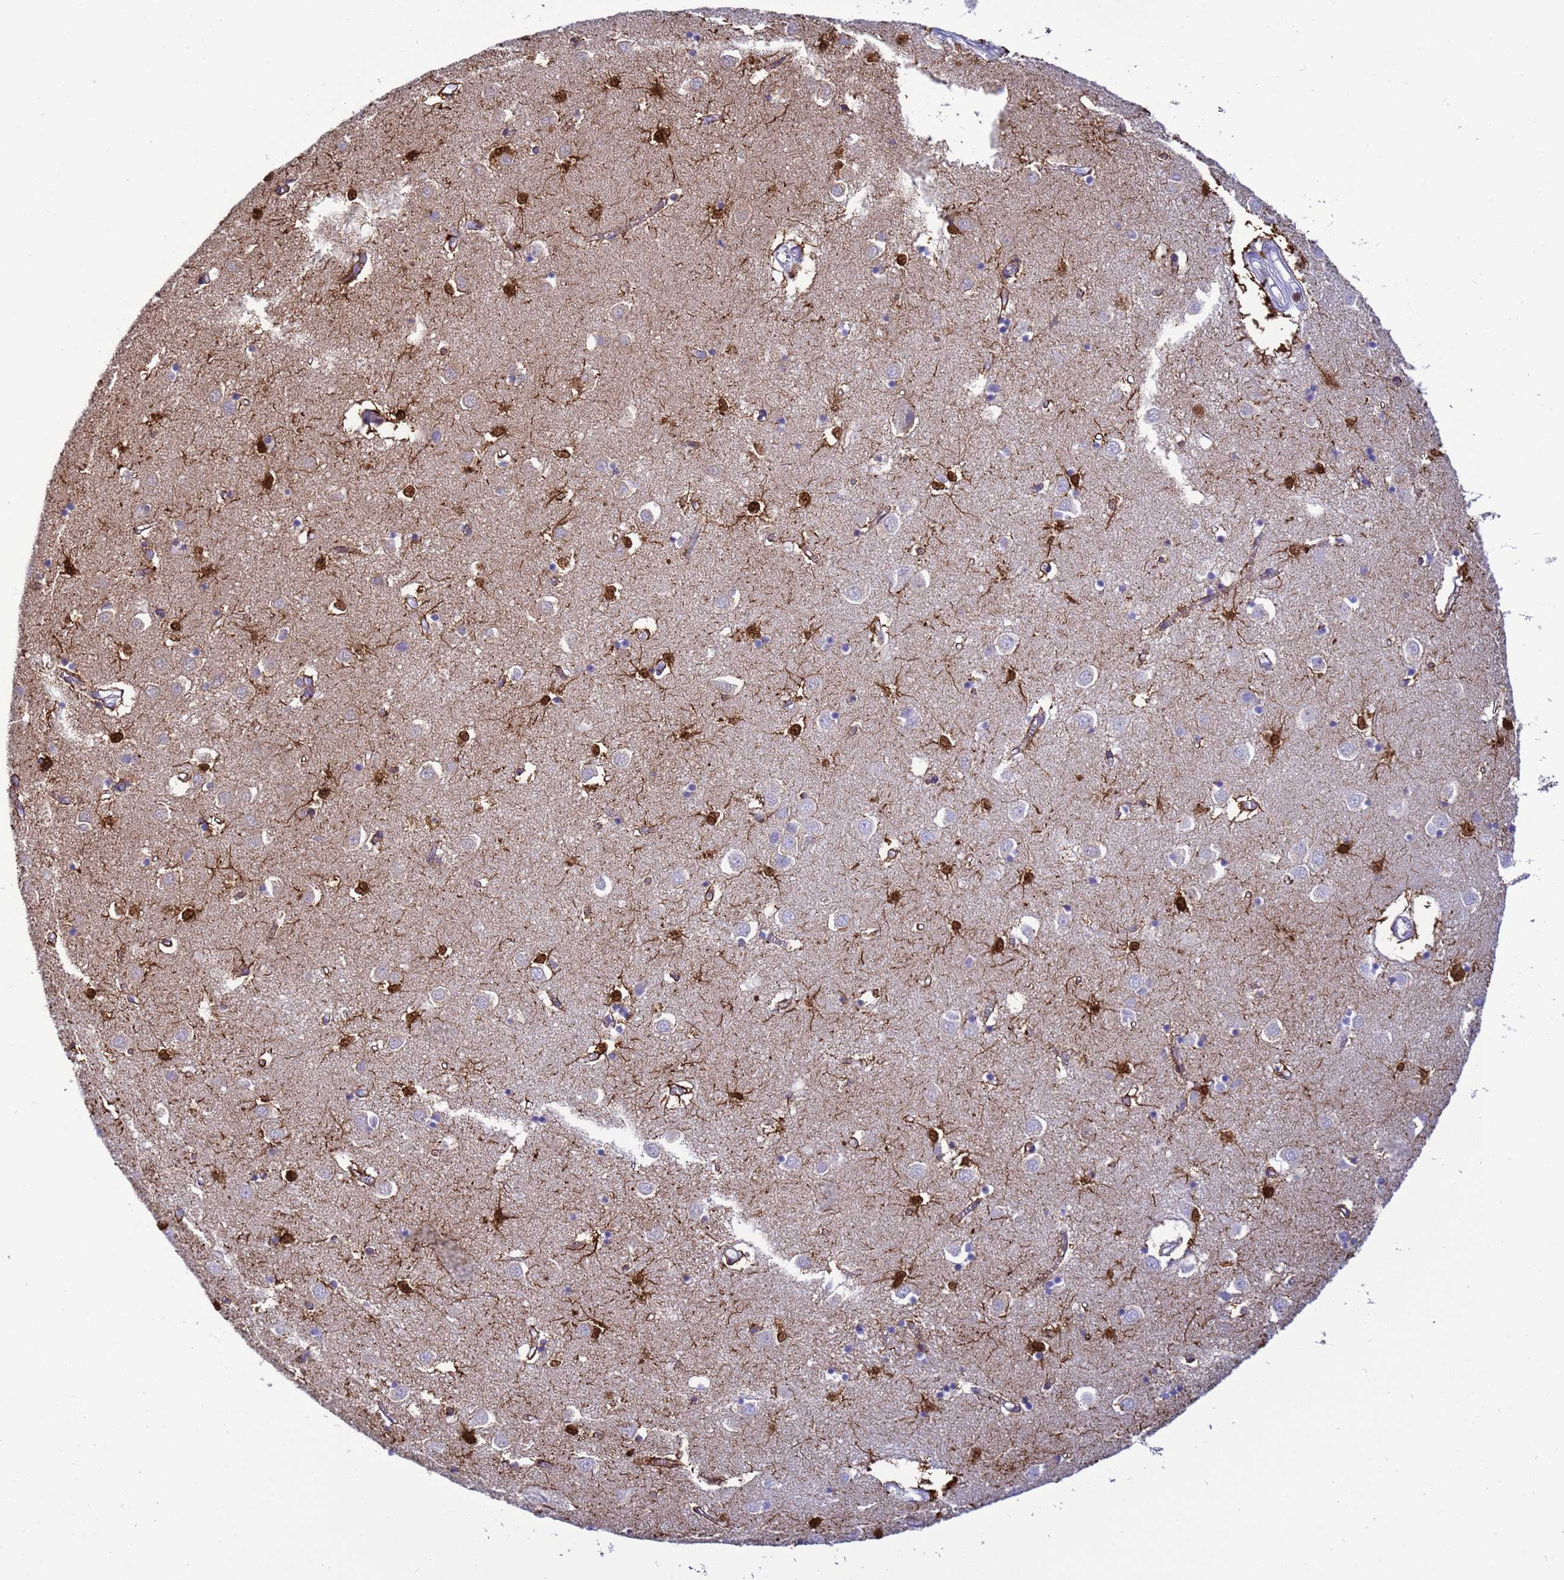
{"staining": {"intensity": "strong", "quantity": "25%-75%", "location": "cytoplasmic/membranous,nuclear"}, "tissue": "caudate", "cell_type": "Glial cells", "image_type": "normal", "snomed": [{"axis": "morphology", "description": "Normal tissue, NOS"}, {"axis": "topography", "description": "Lateral ventricle wall"}], "caption": "This micrograph demonstrates immunohistochemistry (IHC) staining of benign human caudate, with high strong cytoplasmic/membranous,nuclear positivity in approximately 25%-75% of glial cells.", "gene": "EZR", "patient": {"sex": "male", "age": 70}}